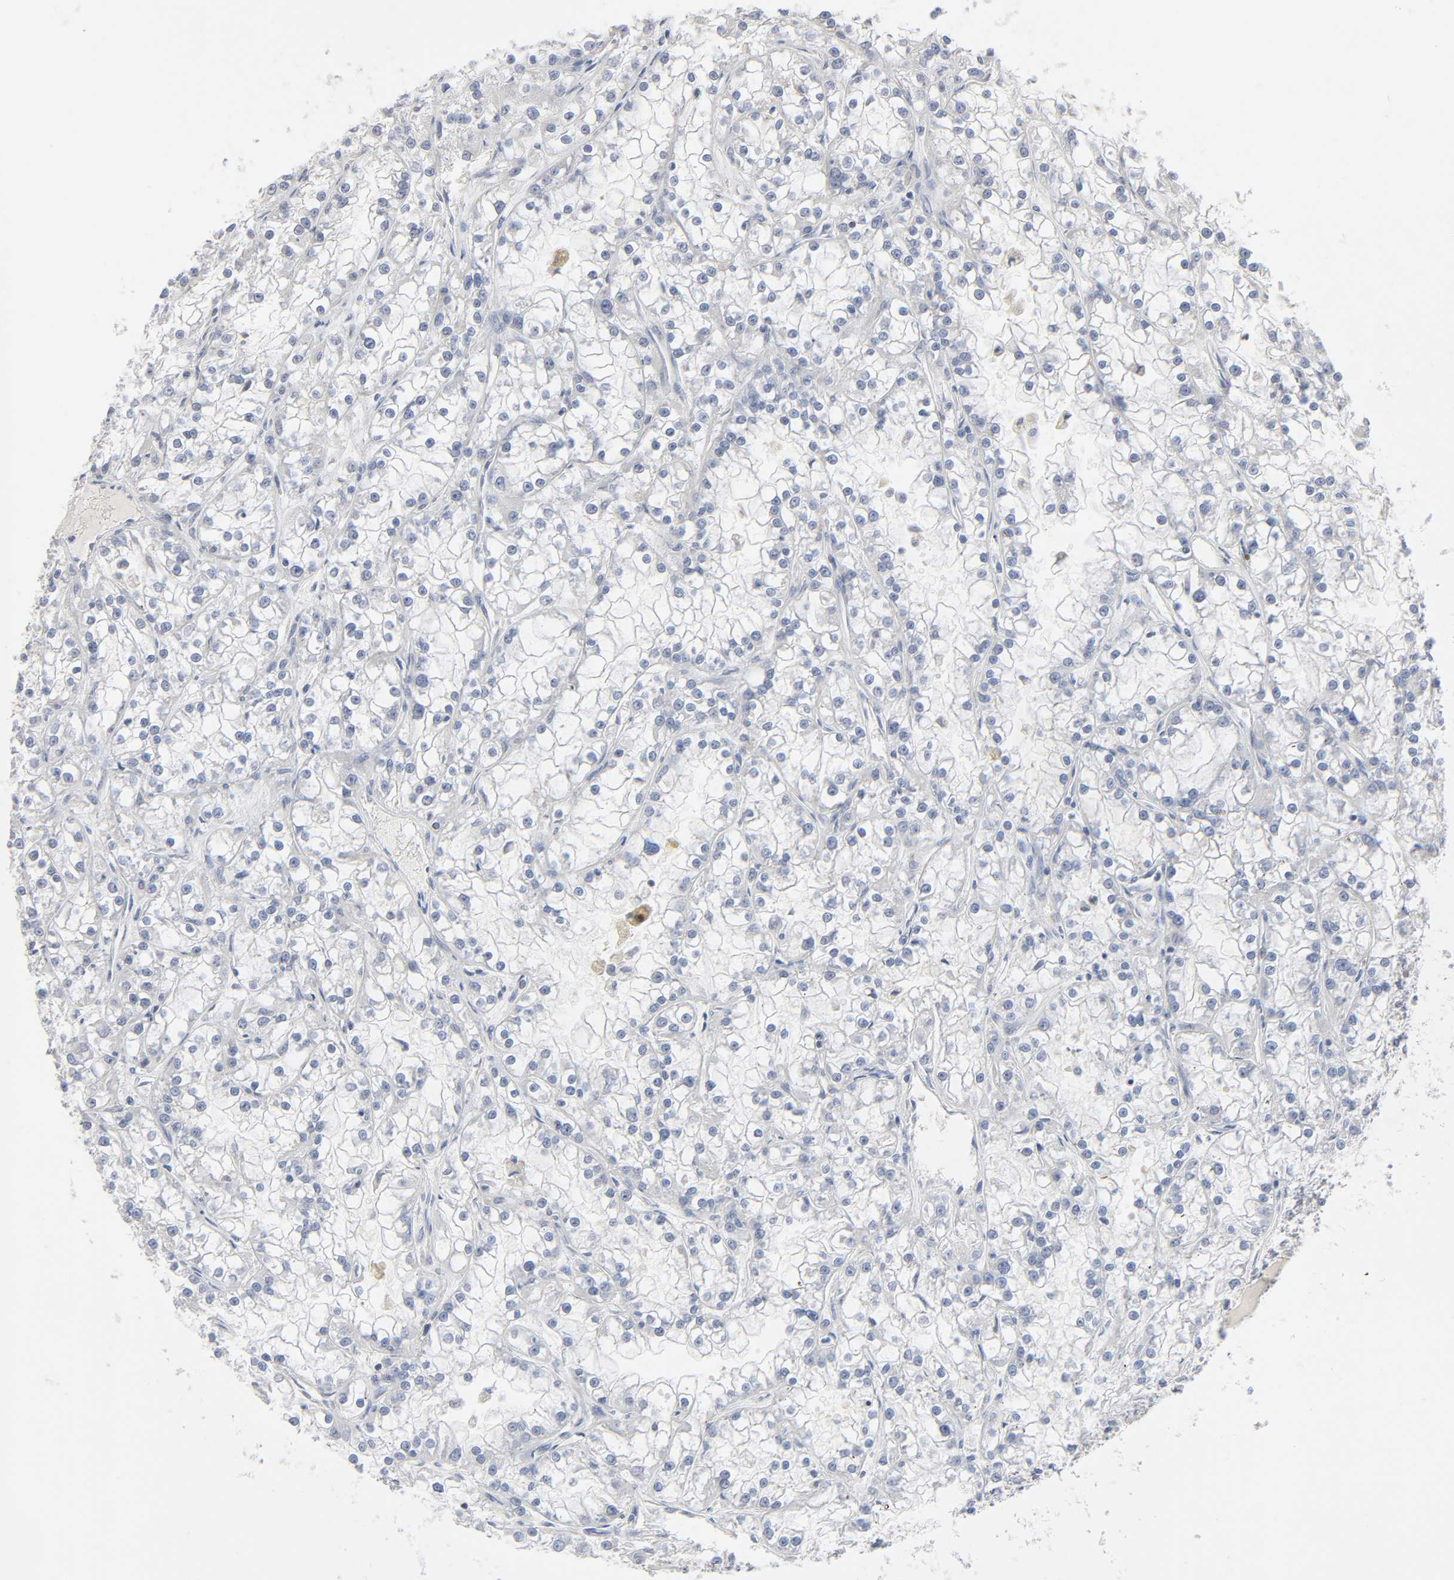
{"staining": {"intensity": "negative", "quantity": "none", "location": "none"}, "tissue": "renal cancer", "cell_type": "Tumor cells", "image_type": "cancer", "snomed": [{"axis": "morphology", "description": "Adenocarcinoma, NOS"}, {"axis": "topography", "description": "Kidney"}], "caption": "Human adenocarcinoma (renal) stained for a protein using IHC demonstrates no expression in tumor cells.", "gene": "SYT16", "patient": {"sex": "female", "age": 52}}